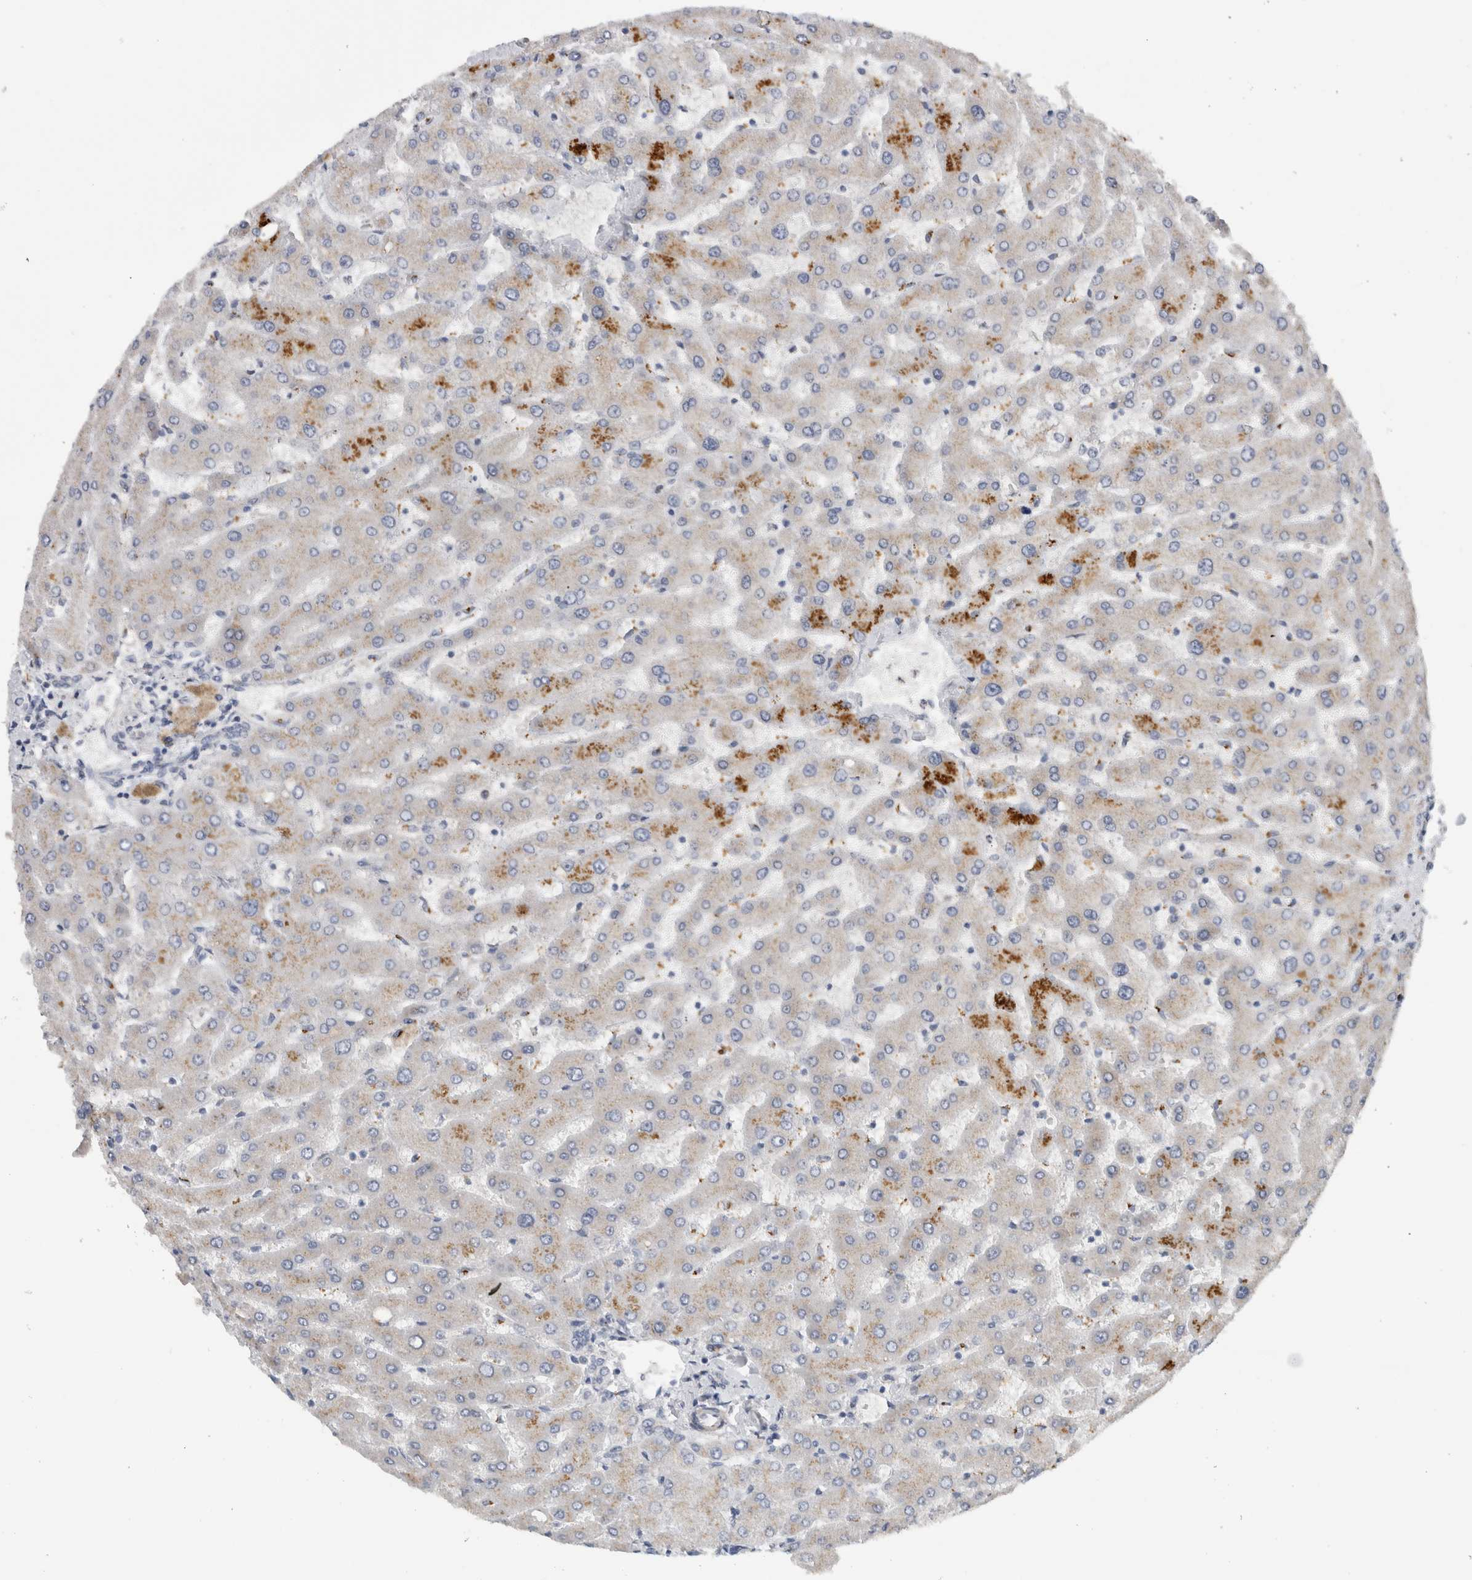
{"staining": {"intensity": "strong", "quantity": "25%-75%", "location": "cytoplasmic/membranous"}, "tissue": "liver", "cell_type": "Cholangiocytes", "image_type": "normal", "snomed": [{"axis": "morphology", "description": "Normal tissue, NOS"}, {"axis": "topography", "description": "Liver"}], "caption": "Immunohistochemistry of unremarkable liver exhibits high levels of strong cytoplasmic/membranous staining in about 25%-75% of cholangiocytes.", "gene": "MGAT1", "patient": {"sex": "male", "age": 55}}